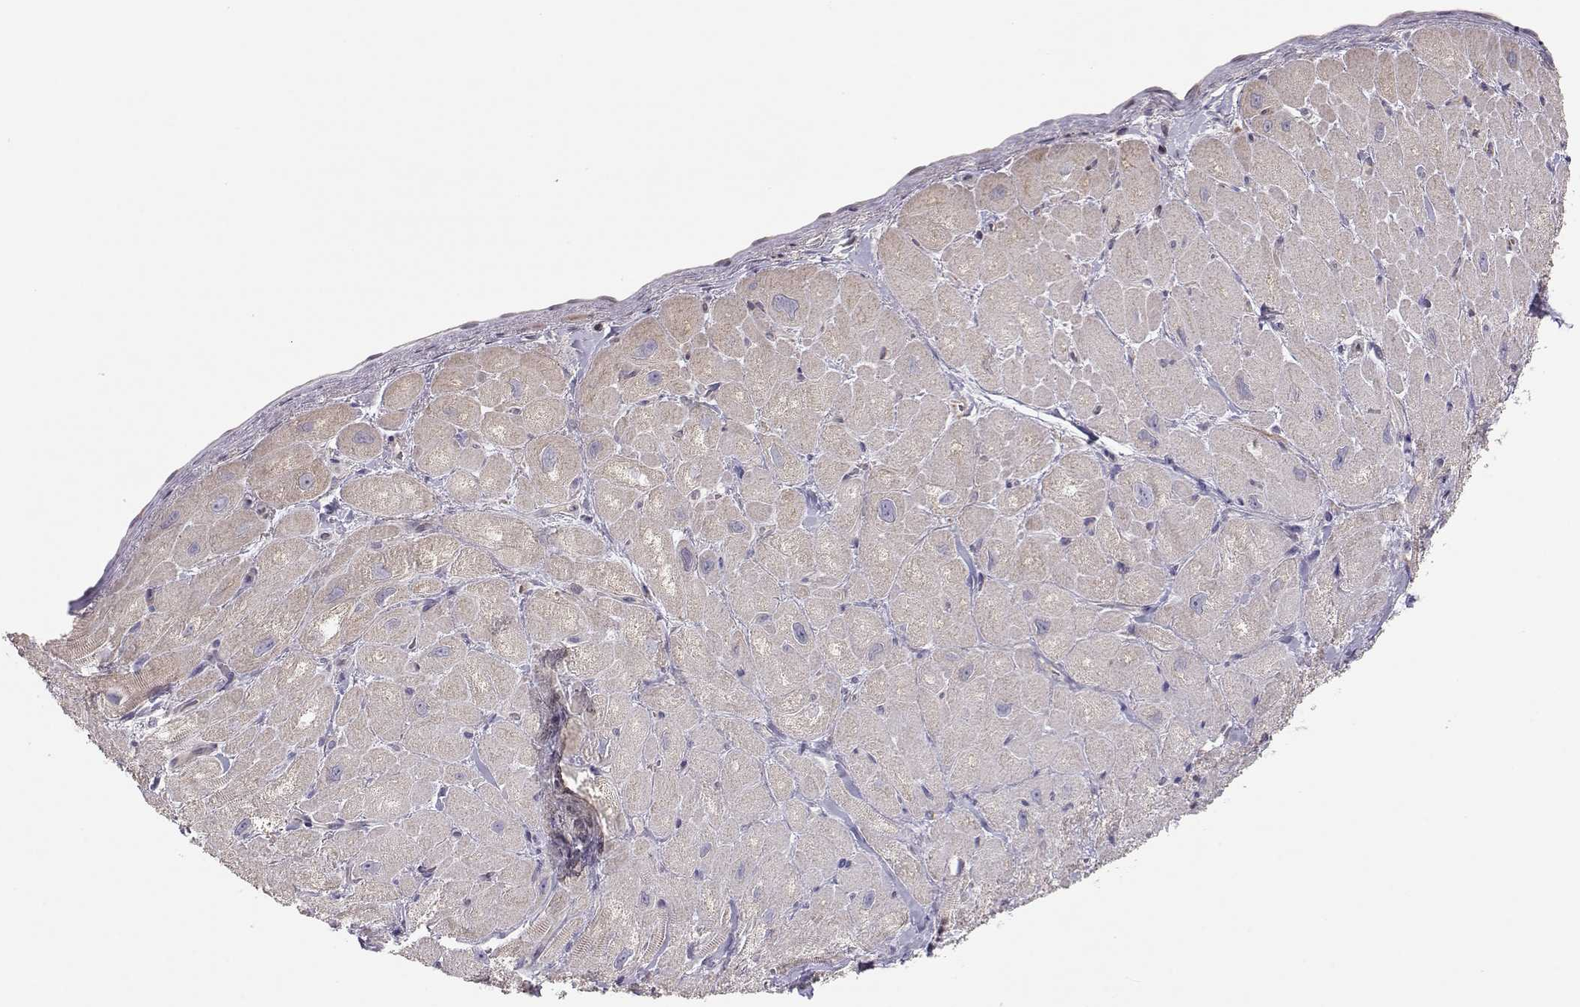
{"staining": {"intensity": "negative", "quantity": "none", "location": "none"}, "tissue": "heart muscle", "cell_type": "Cardiomyocytes", "image_type": "normal", "snomed": [{"axis": "morphology", "description": "Normal tissue, NOS"}, {"axis": "topography", "description": "Heart"}], "caption": "A photomicrograph of heart muscle stained for a protein demonstrates no brown staining in cardiomyocytes.", "gene": "NCAM2", "patient": {"sex": "male", "age": 60}}